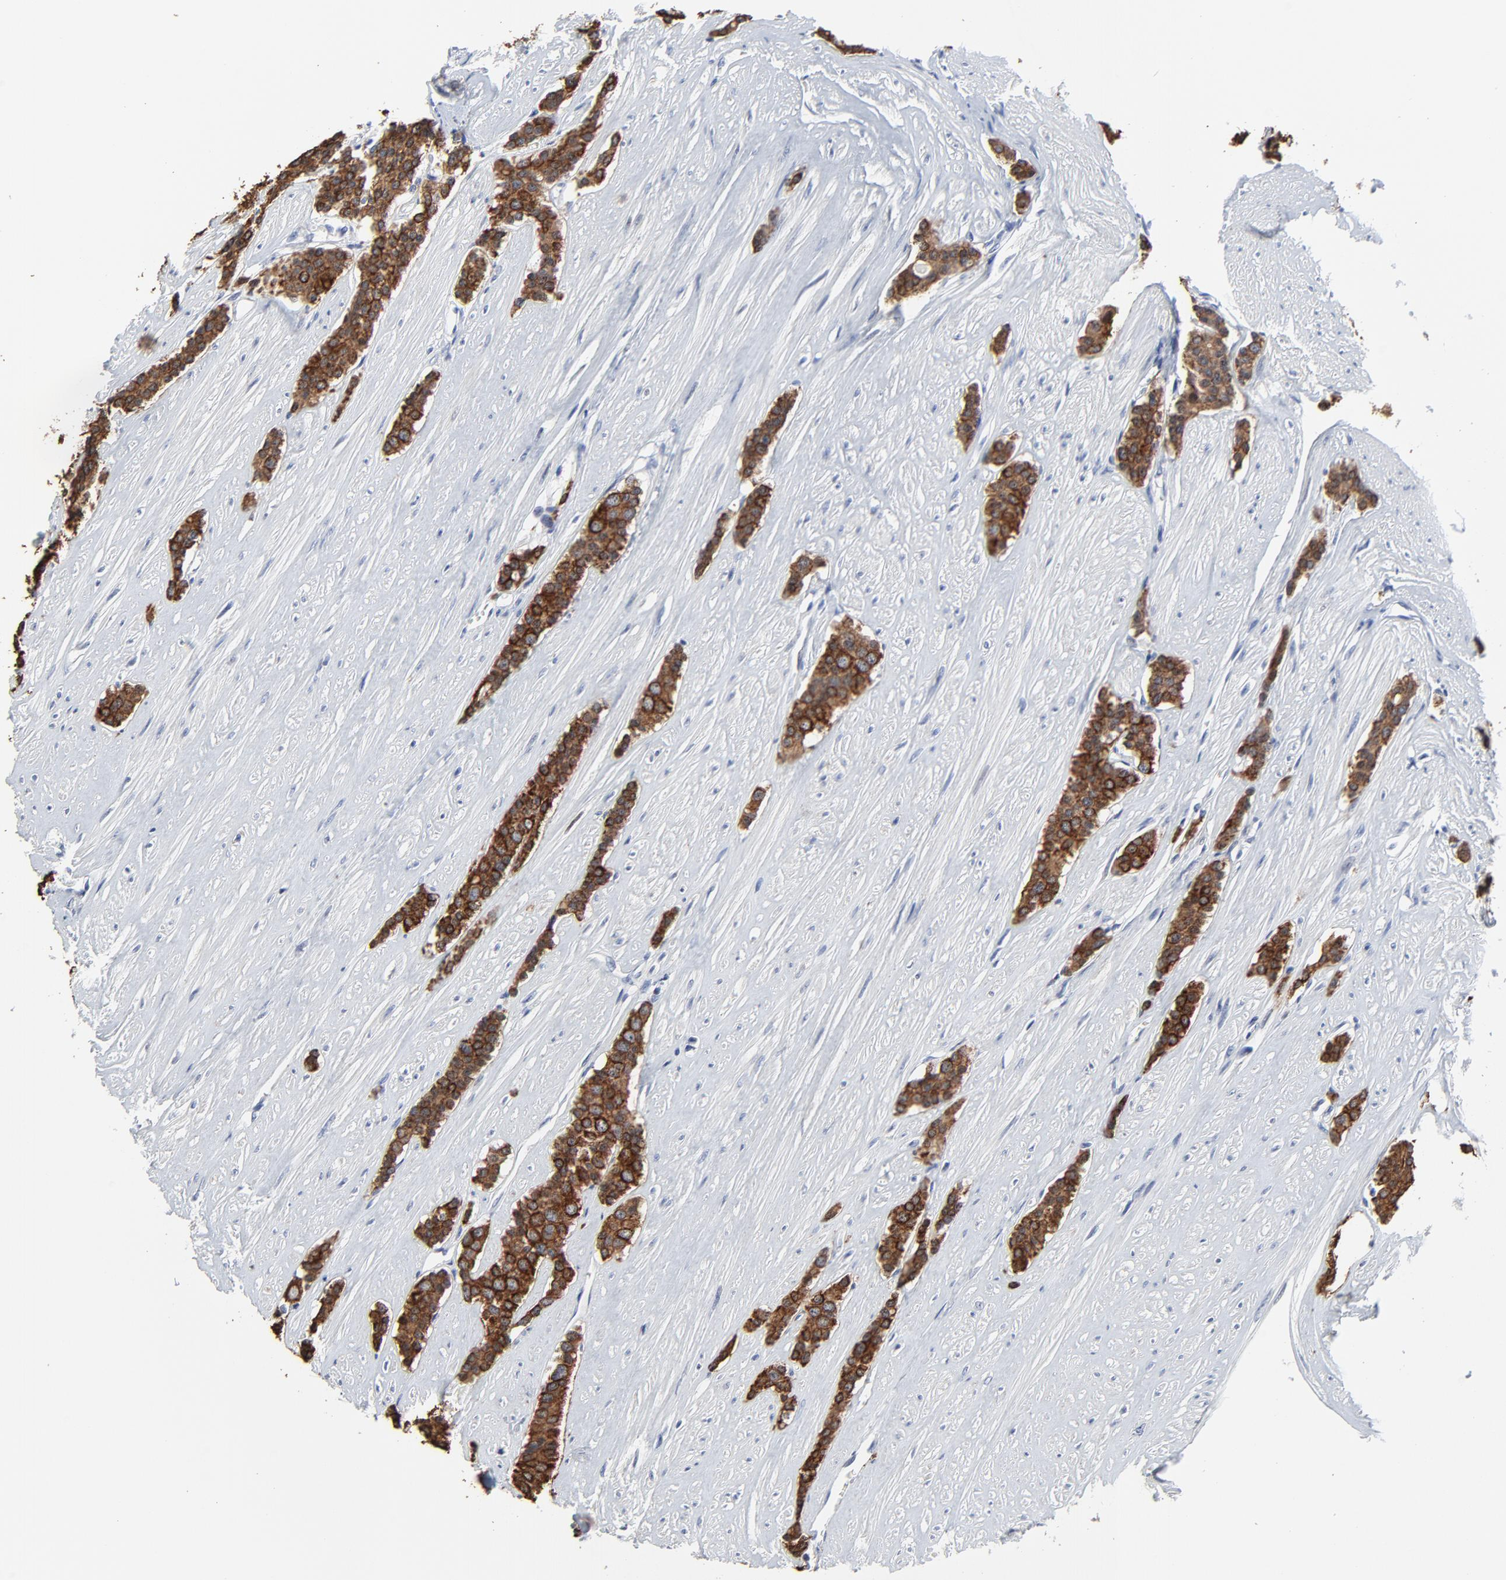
{"staining": {"intensity": "strong", "quantity": ">75%", "location": "cytoplasmic/membranous,nuclear"}, "tissue": "carcinoid", "cell_type": "Tumor cells", "image_type": "cancer", "snomed": [{"axis": "morphology", "description": "Carcinoid, malignant, NOS"}, {"axis": "topography", "description": "Small intestine"}], "caption": "Strong cytoplasmic/membranous and nuclear staining for a protein is identified in about >75% of tumor cells of malignant carcinoid using immunohistochemistry (IHC).", "gene": "LNX1", "patient": {"sex": "male", "age": 60}}